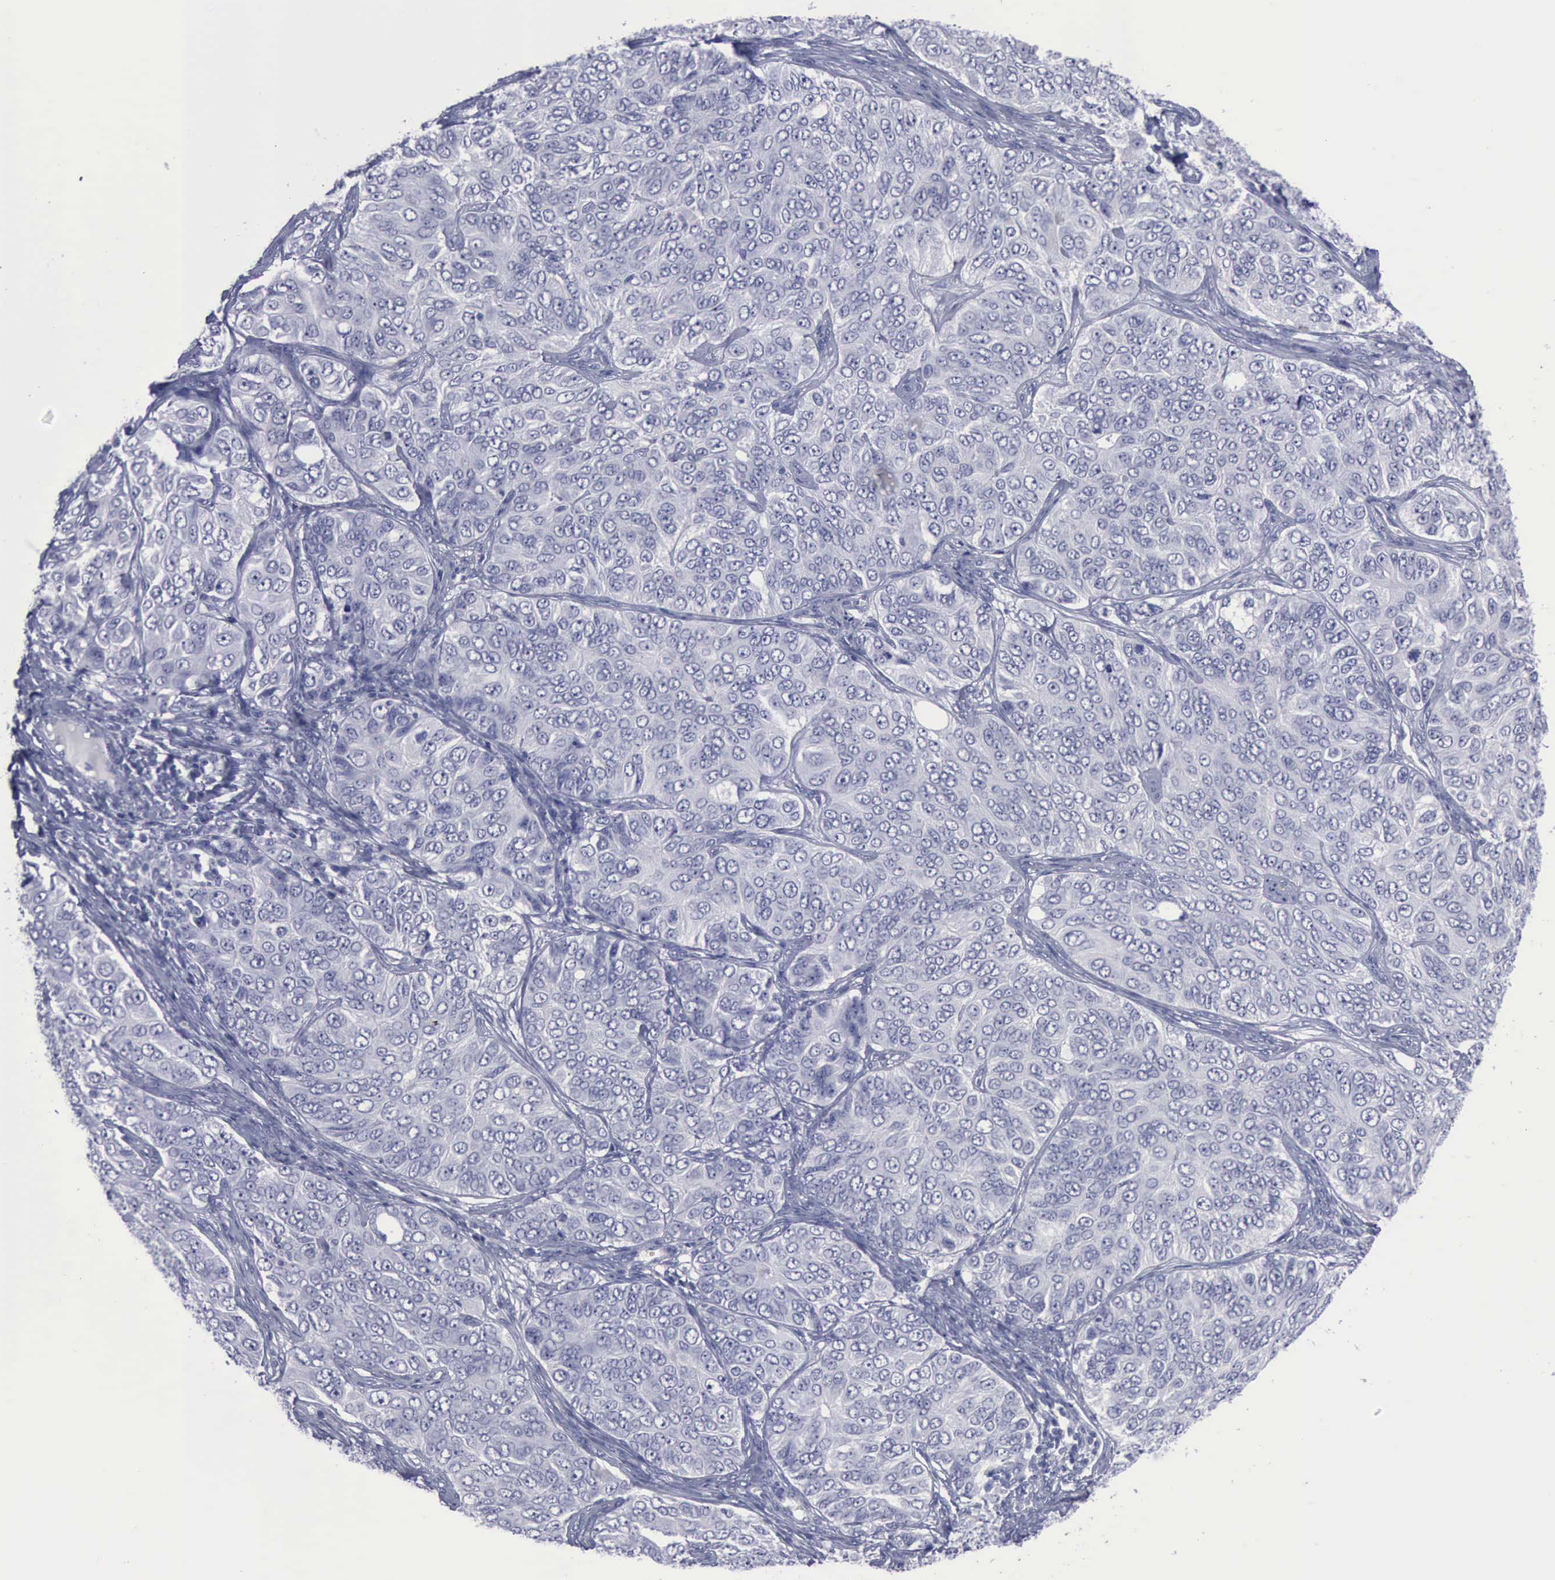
{"staining": {"intensity": "negative", "quantity": "none", "location": "none"}, "tissue": "ovarian cancer", "cell_type": "Tumor cells", "image_type": "cancer", "snomed": [{"axis": "morphology", "description": "Carcinoma, endometroid"}, {"axis": "topography", "description": "Ovary"}], "caption": "Immunohistochemical staining of human ovarian cancer (endometroid carcinoma) displays no significant expression in tumor cells.", "gene": "KRT13", "patient": {"sex": "female", "age": 51}}